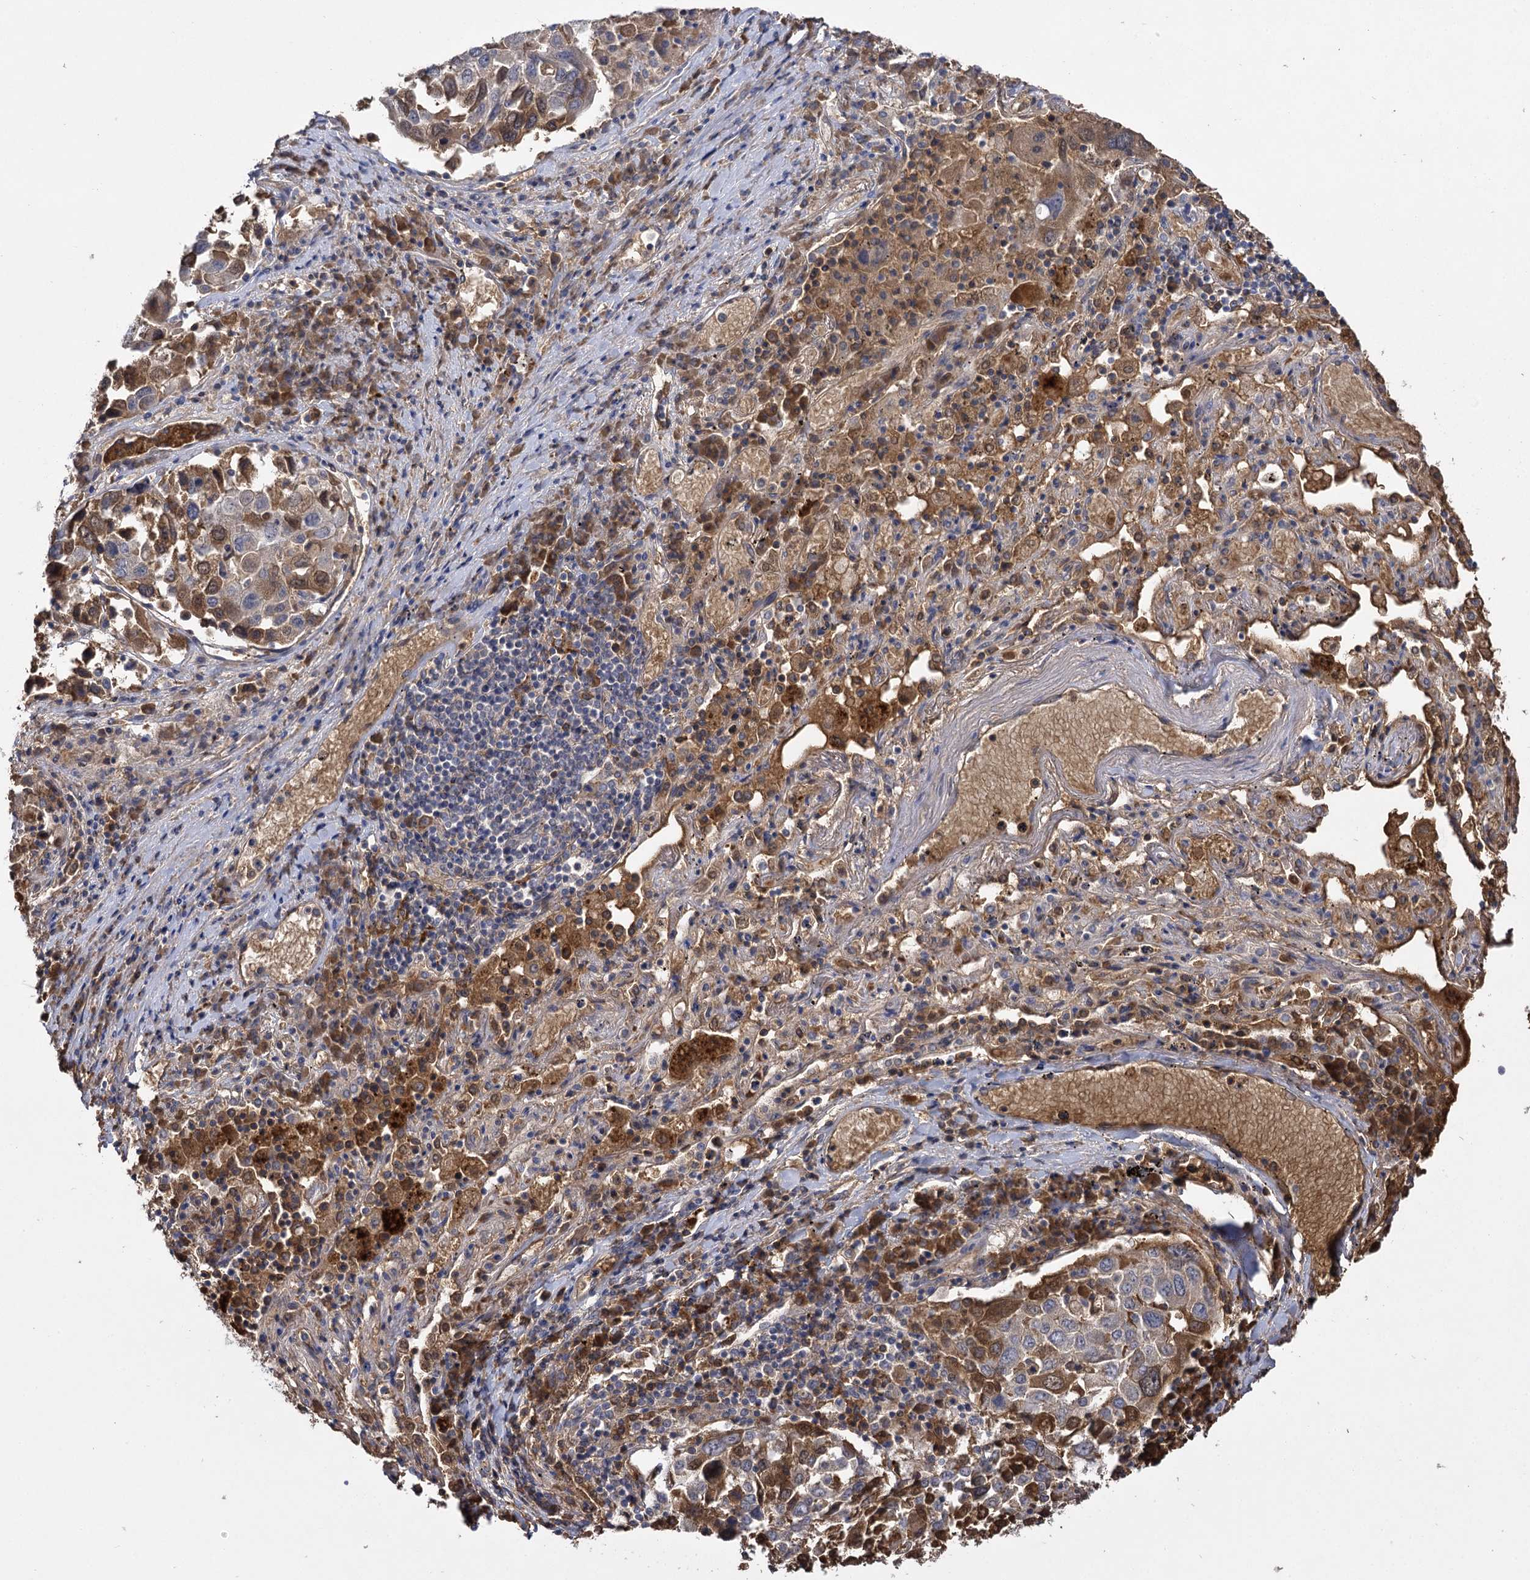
{"staining": {"intensity": "moderate", "quantity": "<25%", "location": "cytoplasmic/membranous"}, "tissue": "lung cancer", "cell_type": "Tumor cells", "image_type": "cancer", "snomed": [{"axis": "morphology", "description": "Squamous cell carcinoma, NOS"}, {"axis": "topography", "description": "Lung"}], "caption": "This micrograph demonstrates lung cancer (squamous cell carcinoma) stained with immunohistochemistry to label a protein in brown. The cytoplasmic/membranous of tumor cells show moderate positivity for the protein. Nuclei are counter-stained blue.", "gene": "USP50", "patient": {"sex": "male", "age": 65}}